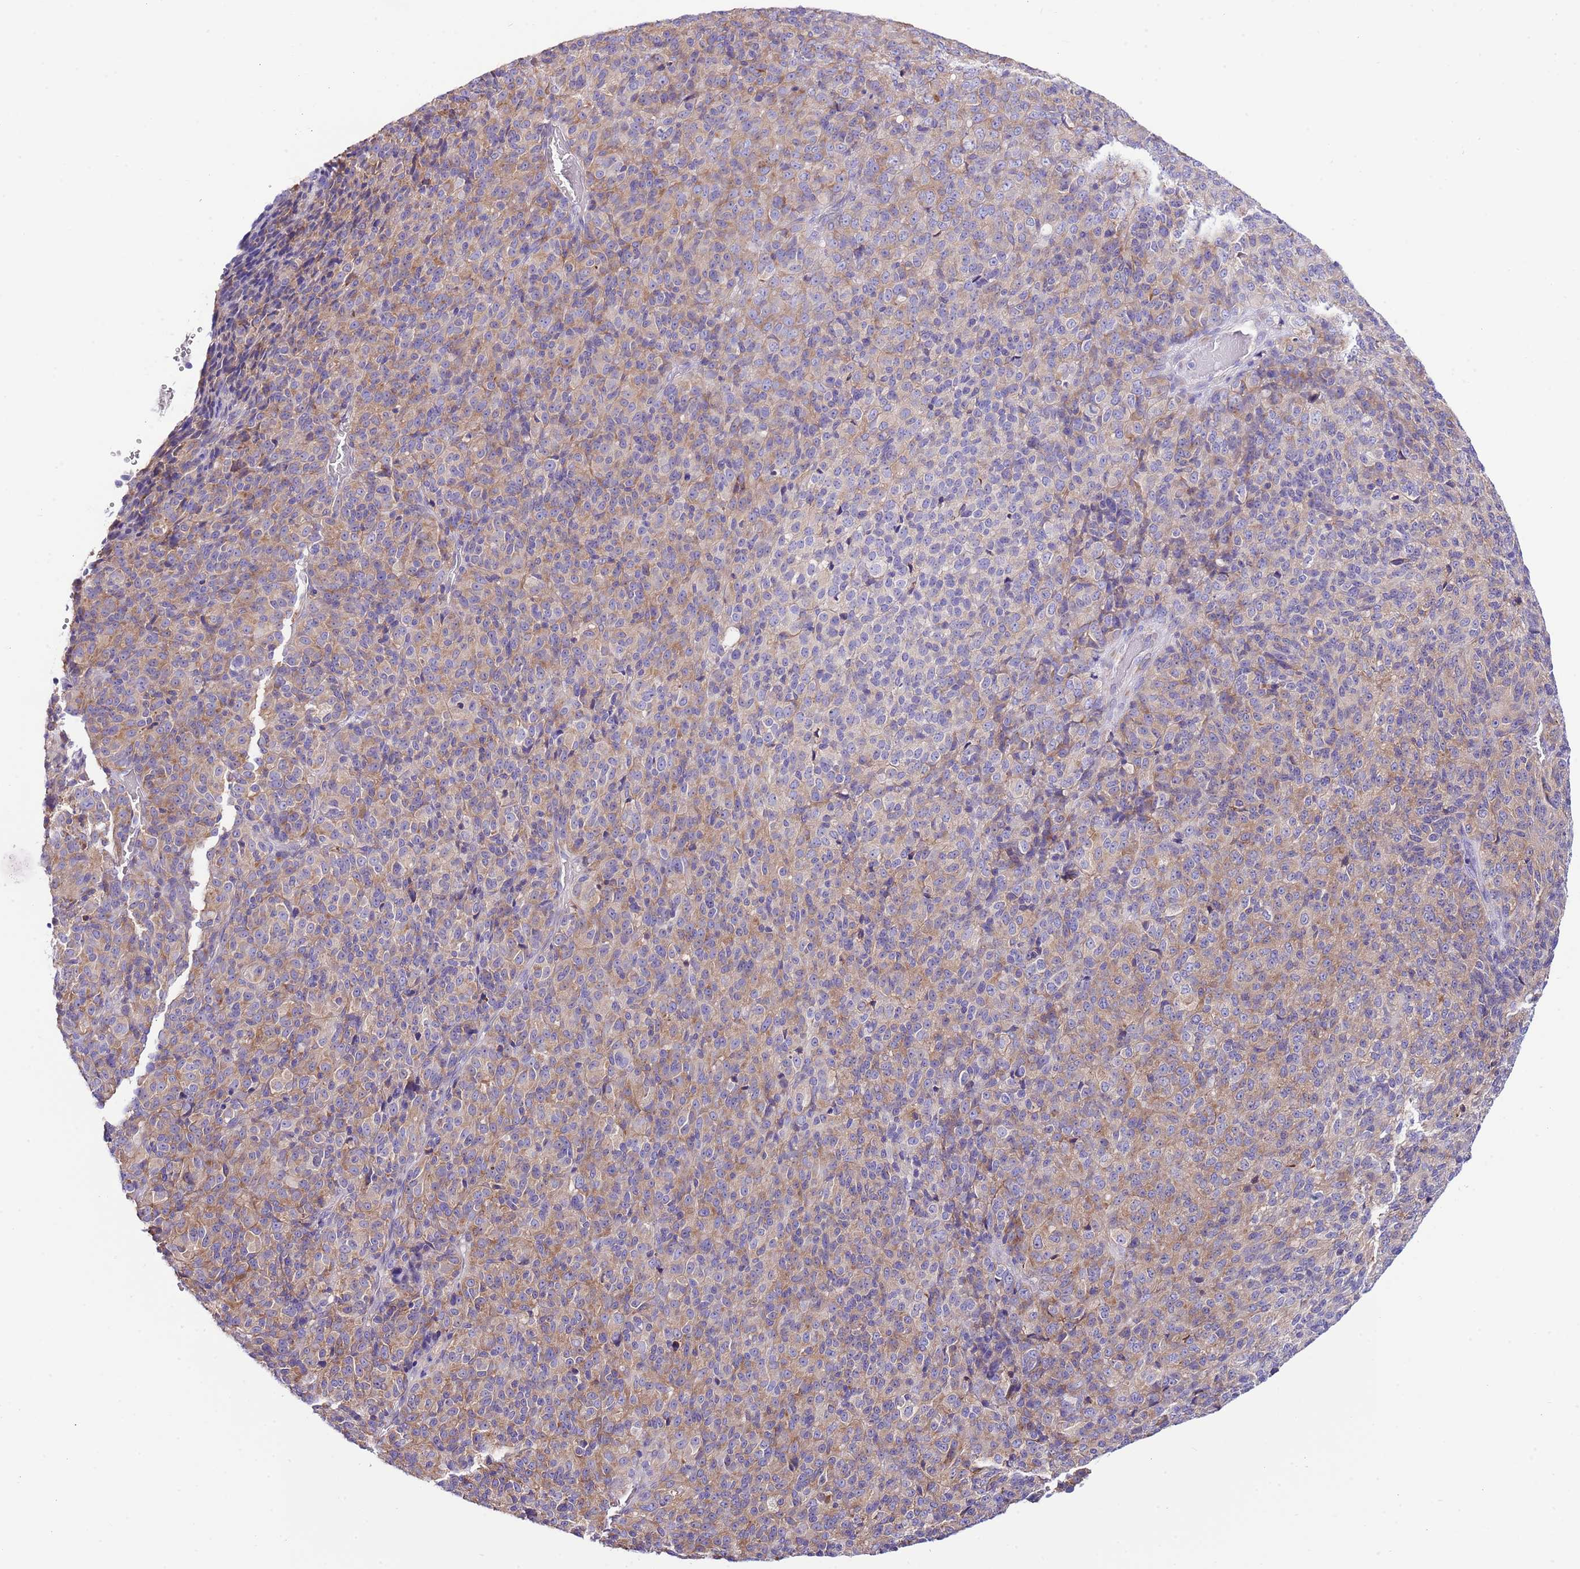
{"staining": {"intensity": "moderate", "quantity": "25%-75%", "location": "cytoplasmic/membranous"}, "tissue": "melanoma", "cell_type": "Tumor cells", "image_type": "cancer", "snomed": [{"axis": "morphology", "description": "Malignant melanoma, Metastatic site"}, {"axis": "topography", "description": "Brain"}], "caption": "This is a histology image of immunohistochemistry (IHC) staining of melanoma, which shows moderate expression in the cytoplasmic/membranous of tumor cells.", "gene": "RPS10", "patient": {"sex": "female", "age": 56}}